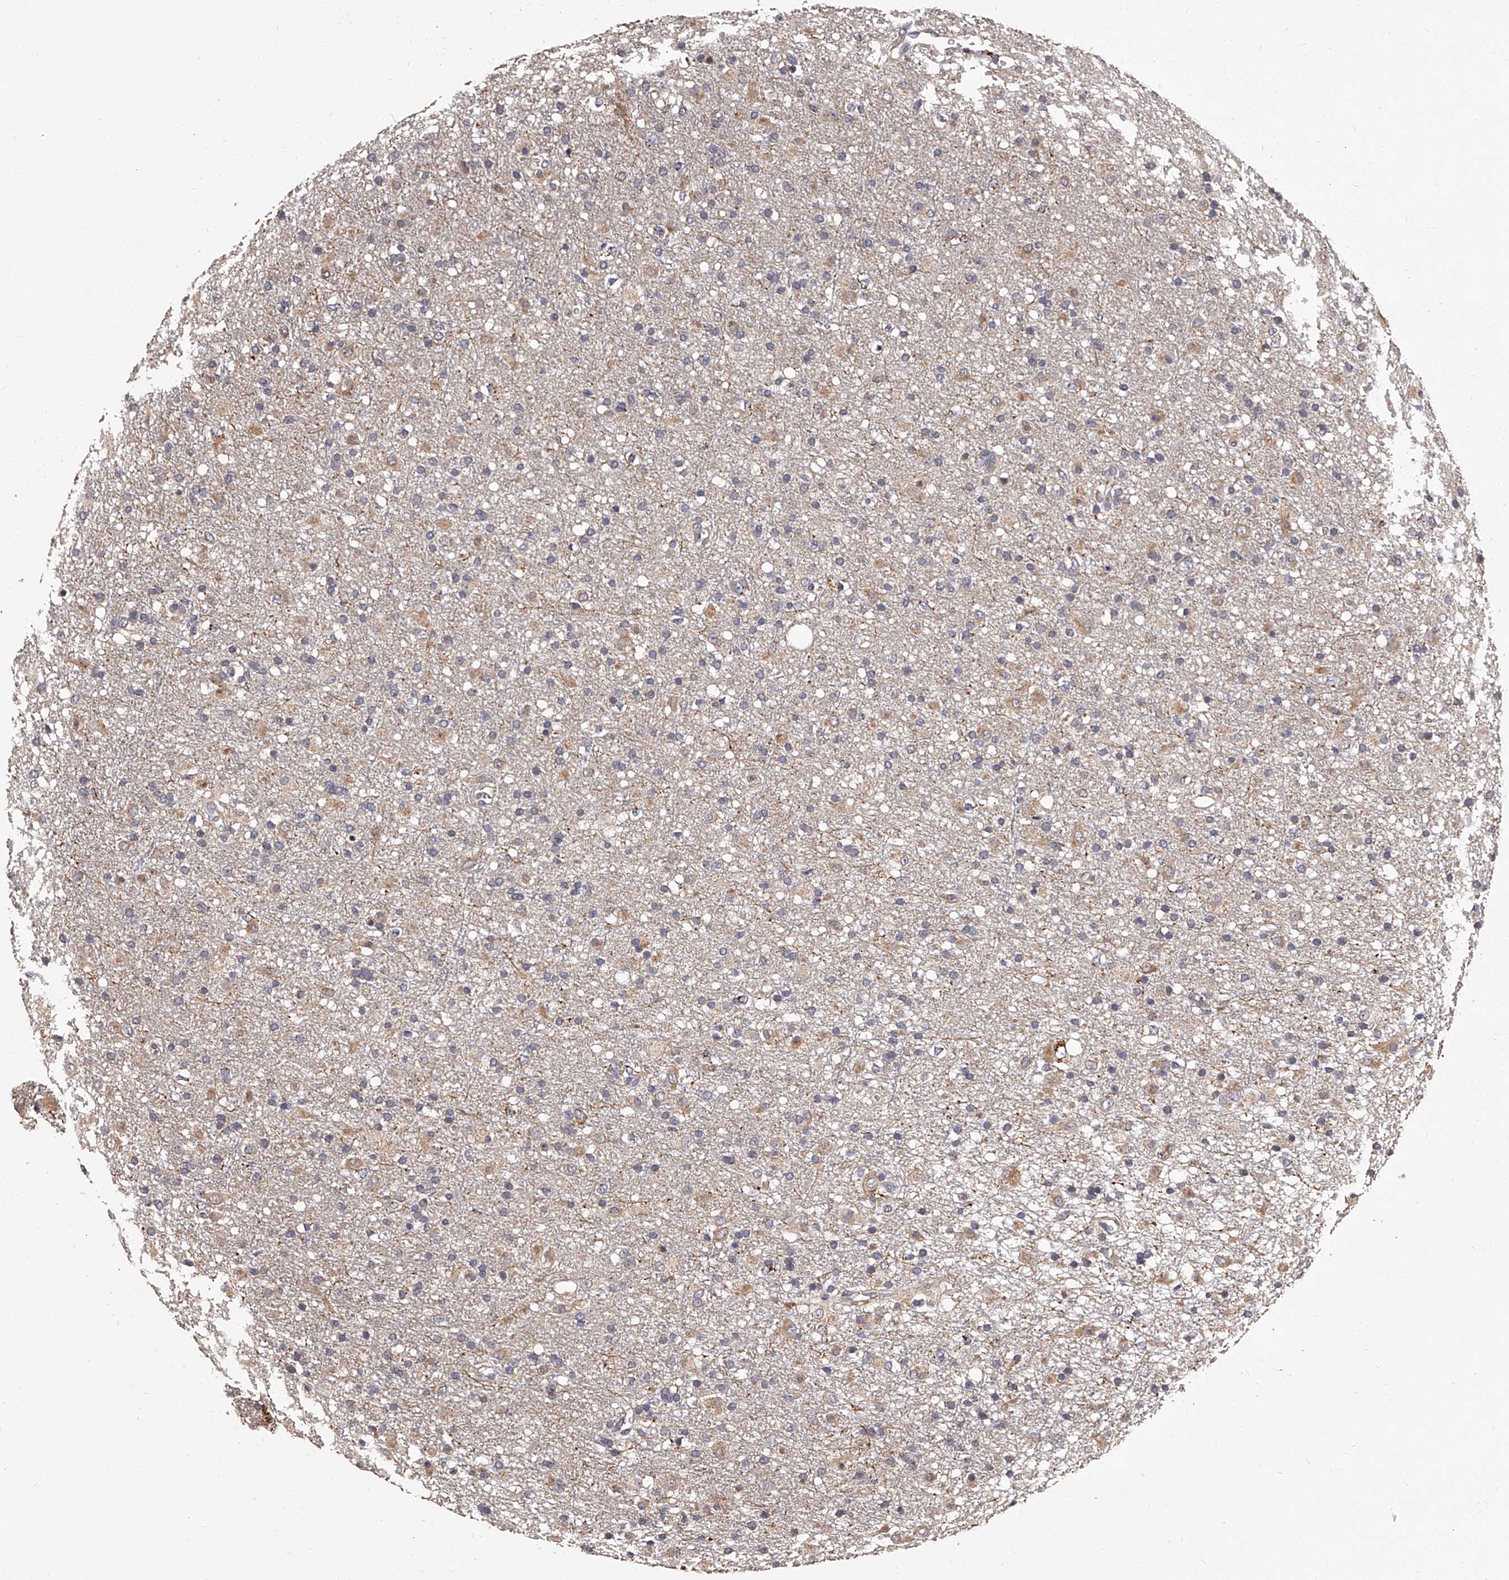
{"staining": {"intensity": "negative", "quantity": "none", "location": "none"}, "tissue": "glioma", "cell_type": "Tumor cells", "image_type": "cancer", "snomed": [{"axis": "morphology", "description": "Glioma, malignant, Low grade"}, {"axis": "topography", "description": "Brain"}], "caption": "Low-grade glioma (malignant) was stained to show a protein in brown. There is no significant expression in tumor cells.", "gene": "RSC1A1", "patient": {"sex": "male", "age": 65}}